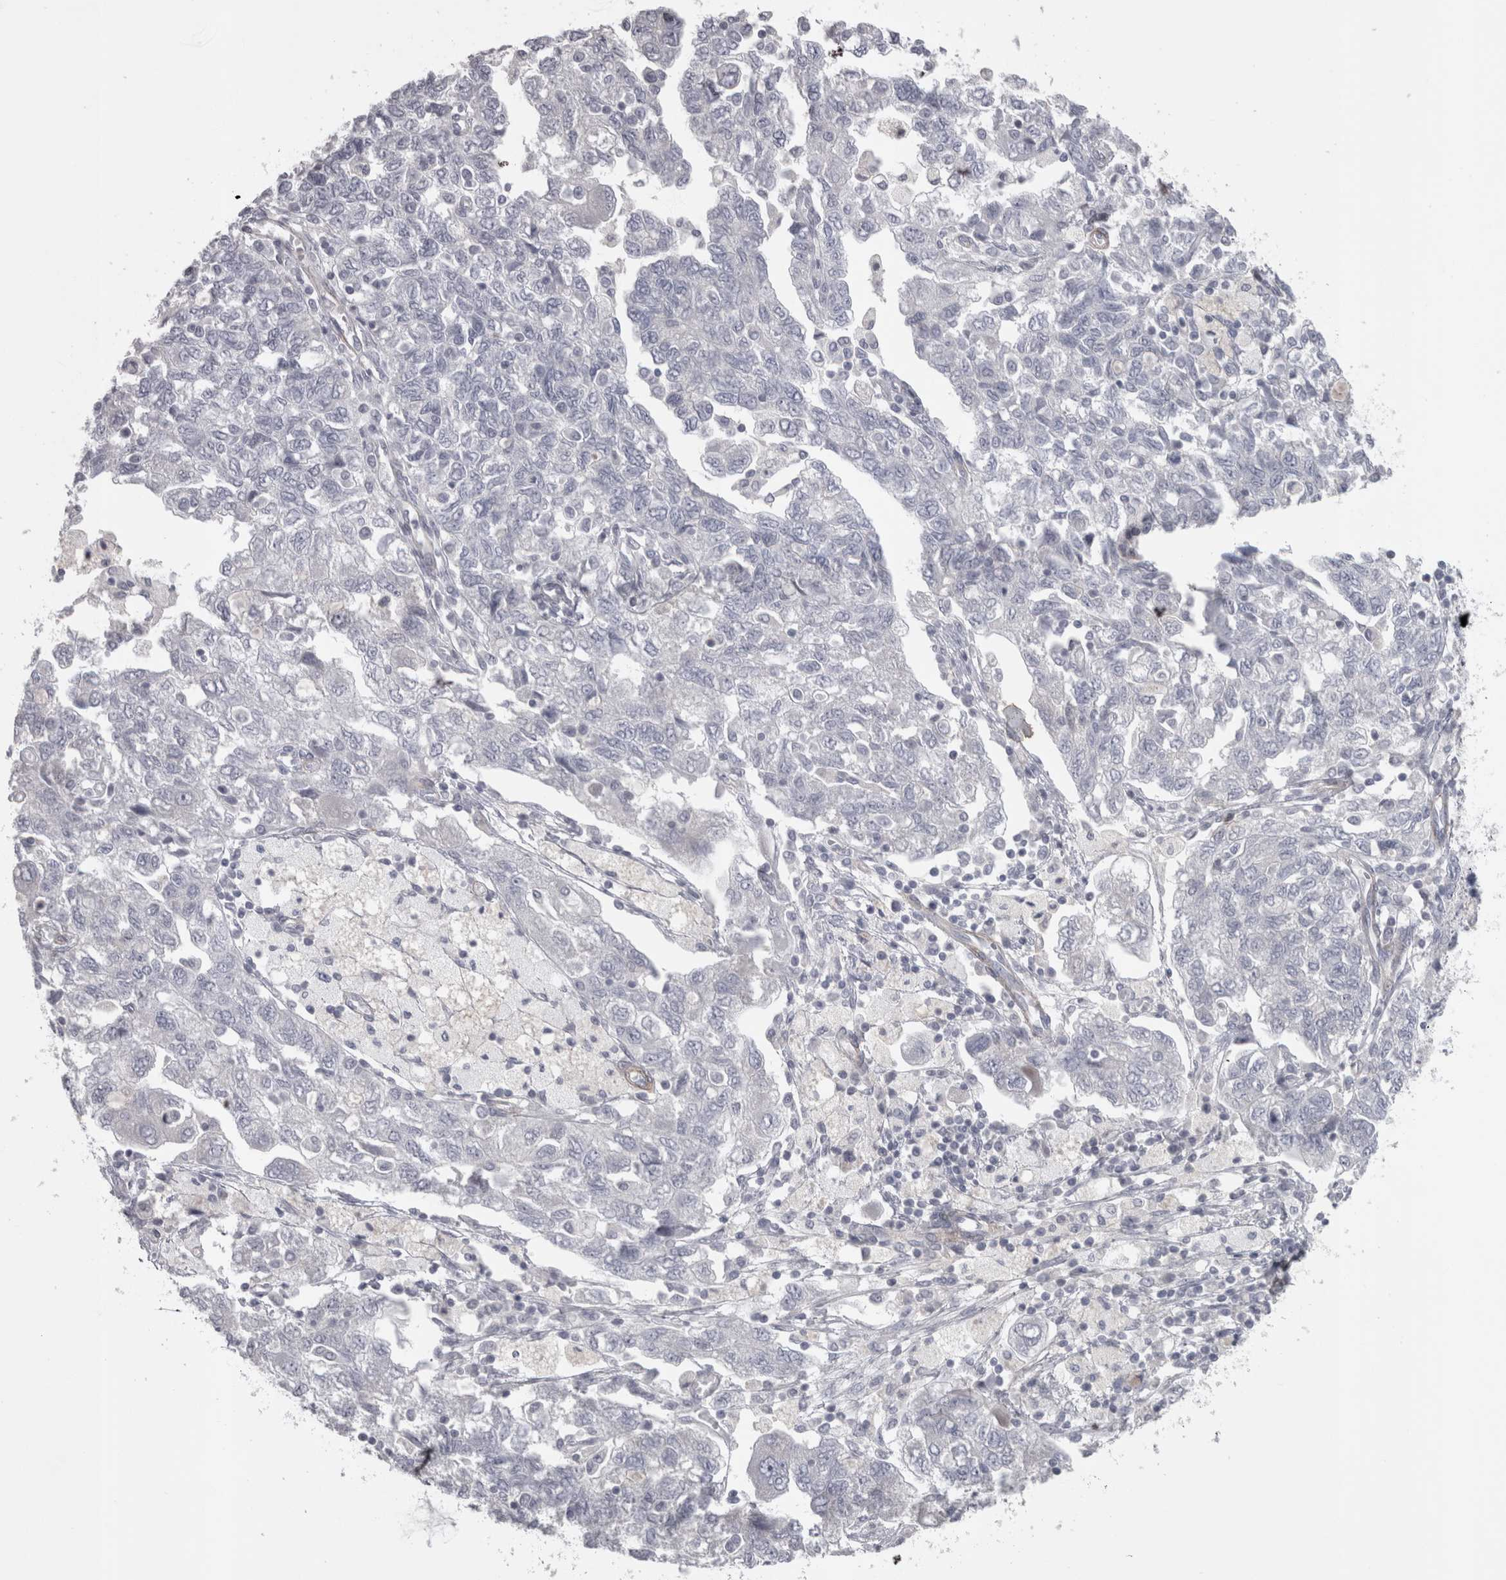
{"staining": {"intensity": "negative", "quantity": "none", "location": "none"}, "tissue": "ovarian cancer", "cell_type": "Tumor cells", "image_type": "cancer", "snomed": [{"axis": "morphology", "description": "Carcinoma, NOS"}, {"axis": "morphology", "description": "Cystadenocarcinoma, serous, NOS"}, {"axis": "topography", "description": "Ovary"}], "caption": "IHC image of neoplastic tissue: human serous cystadenocarcinoma (ovarian) stained with DAB (3,3'-diaminobenzidine) reveals no significant protein expression in tumor cells. (DAB immunohistochemistry (IHC) visualized using brightfield microscopy, high magnification).", "gene": "PPP1R12B", "patient": {"sex": "female", "age": 69}}